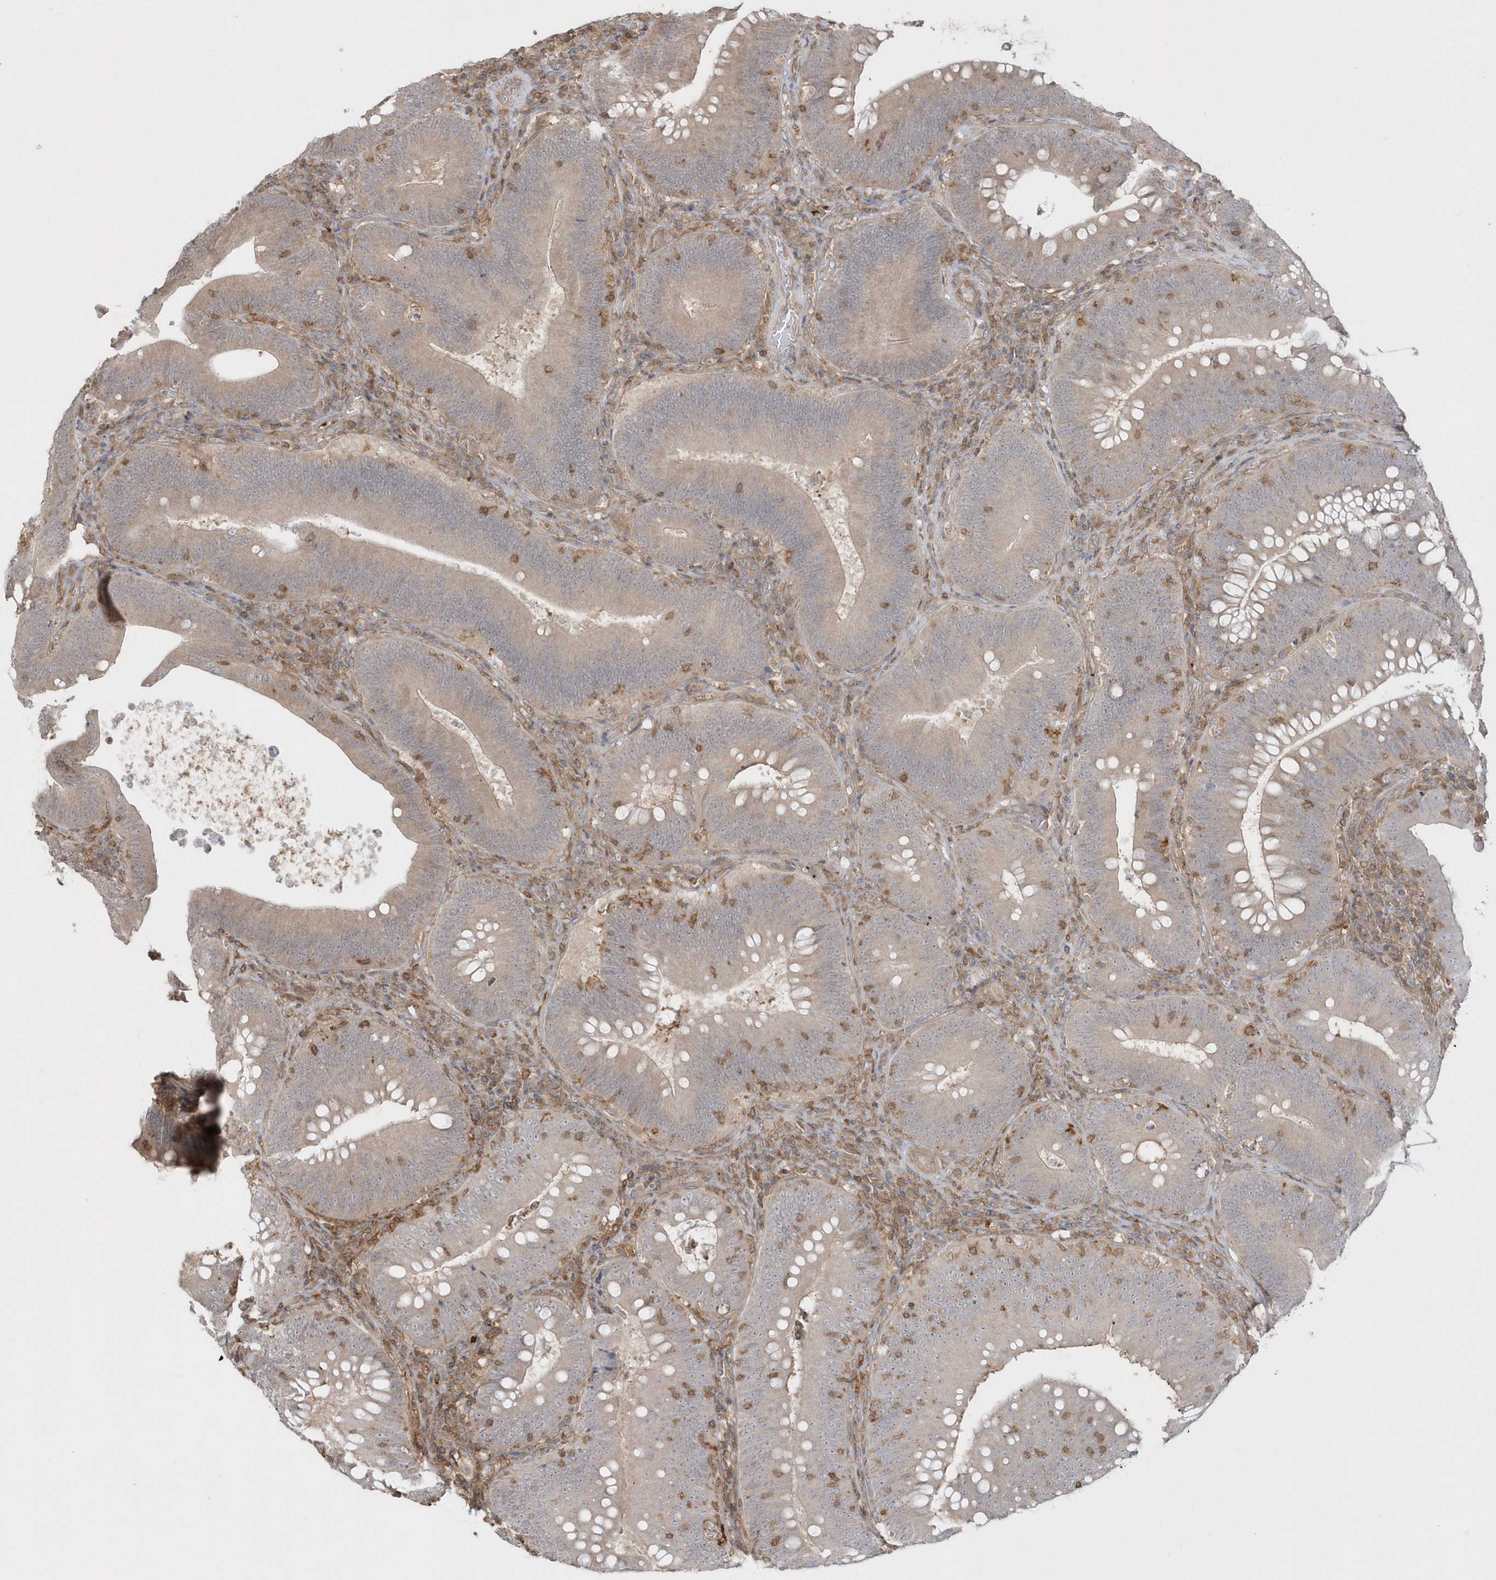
{"staining": {"intensity": "weak", "quantity": "25%-75%", "location": "cytoplasmic/membranous"}, "tissue": "colorectal cancer", "cell_type": "Tumor cells", "image_type": "cancer", "snomed": [{"axis": "morphology", "description": "Normal tissue, NOS"}, {"axis": "topography", "description": "Colon"}], "caption": "Immunohistochemistry (IHC) staining of colorectal cancer, which displays low levels of weak cytoplasmic/membranous expression in about 25%-75% of tumor cells indicating weak cytoplasmic/membranous protein staining. The staining was performed using DAB (brown) for protein detection and nuclei were counterstained in hematoxylin (blue).", "gene": "BSN", "patient": {"sex": "female", "age": 82}}